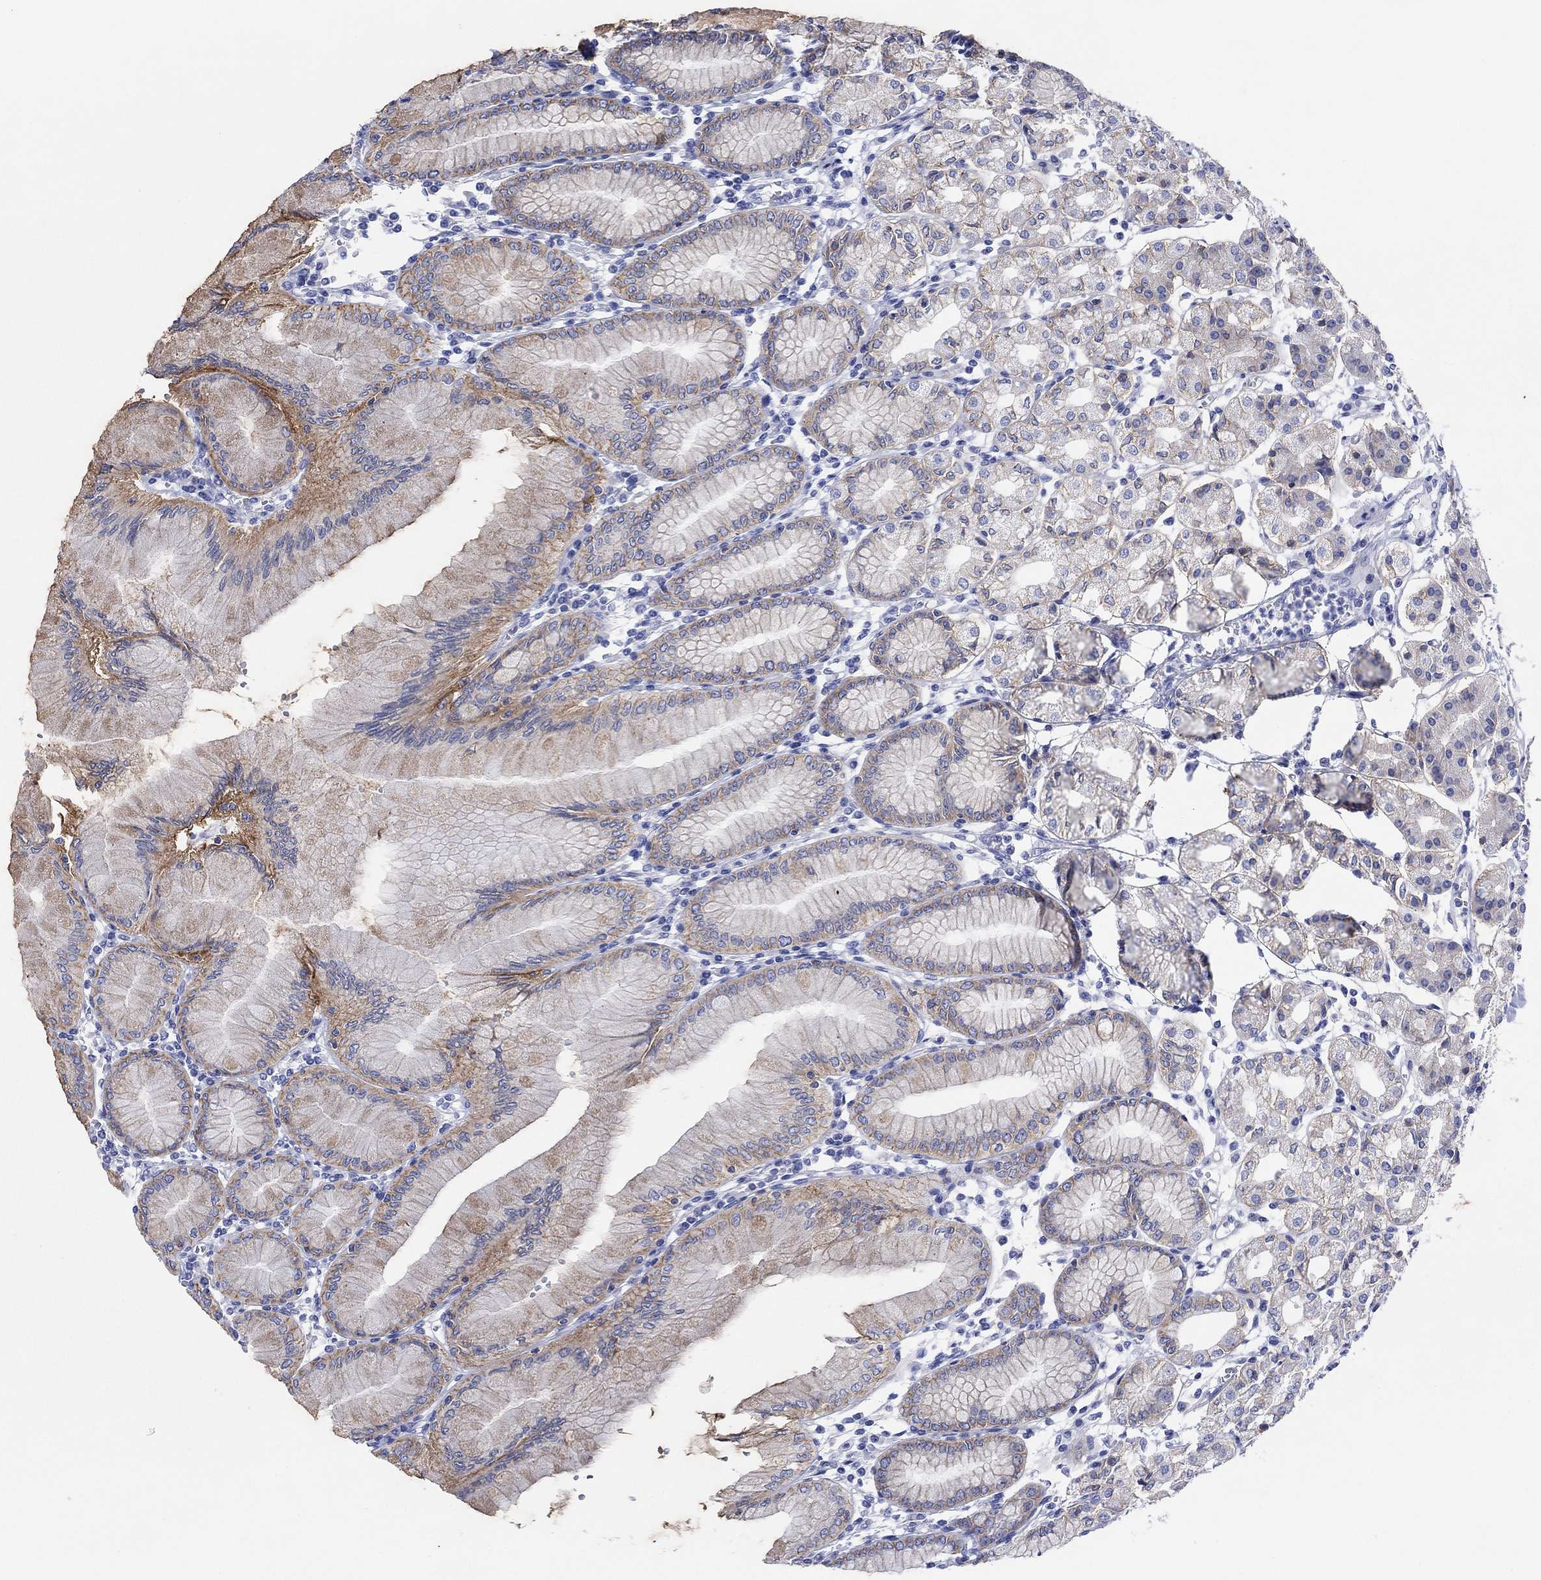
{"staining": {"intensity": "moderate", "quantity": "<25%", "location": "cytoplasmic/membranous"}, "tissue": "stomach", "cell_type": "Glandular cells", "image_type": "normal", "snomed": [{"axis": "morphology", "description": "Normal tissue, NOS"}, {"axis": "topography", "description": "Skeletal muscle"}, {"axis": "topography", "description": "Stomach"}], "caption": "Protein expression analysis of unremarkable stomach exhibits moderate cytoplasmic/membranous positivity in approximately <25% of glandular cells. The staining was performed using DAB (3,3'-diaminobenzidine), with brown indicating positive protein expression. Nuclei are stained blue with hematoxylin.", "gene": "ATP1B1", "patient": {"sex": "female", "age": 57}}